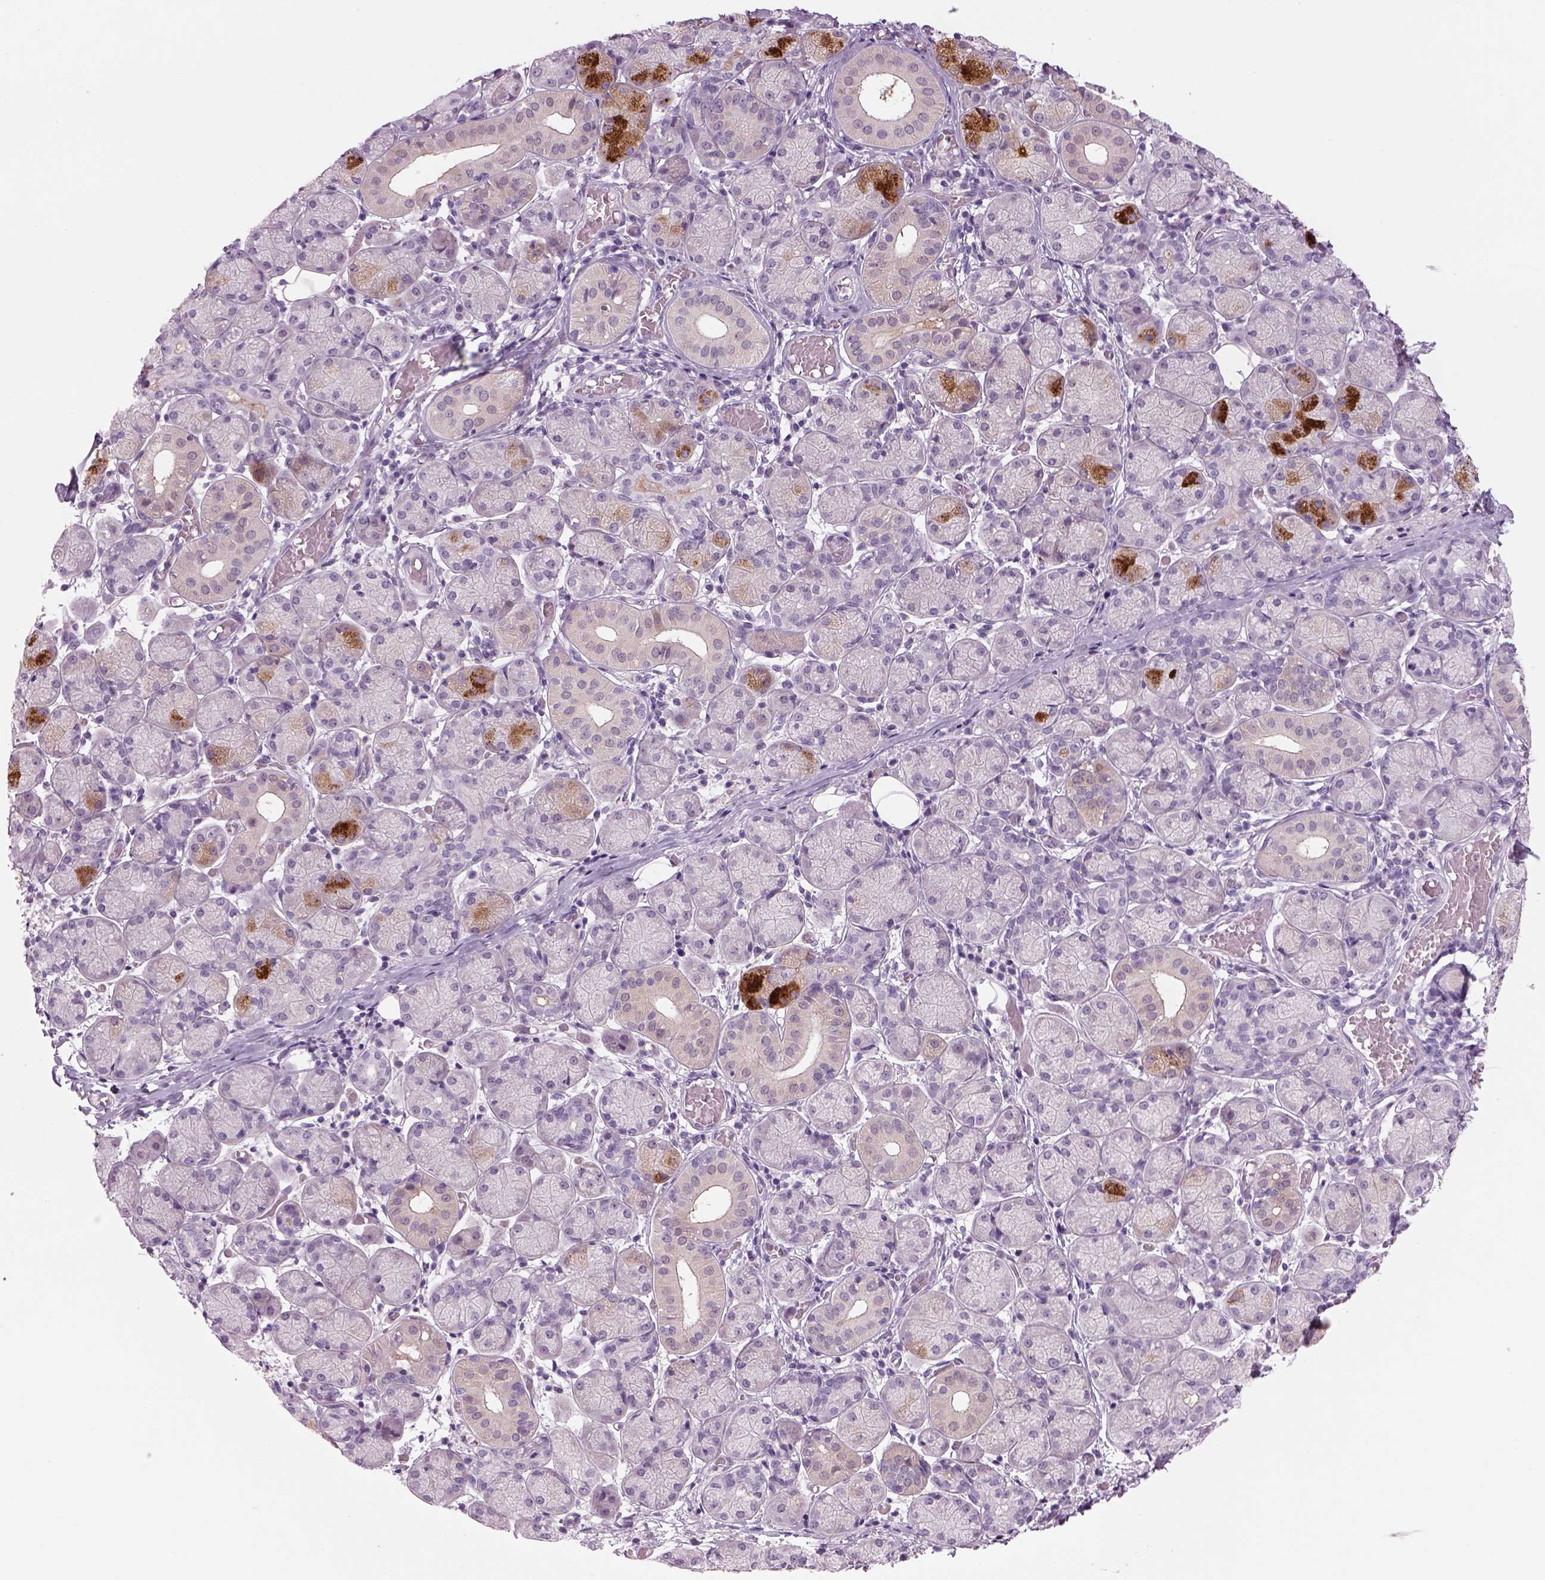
{"staining": {"intensity": "strong", "quantity": "<25%", "location": "cytoplasmic/membranous"}, "tissue": "salivary gland", "cell_type": "Glandular cells", "image_type": "normal", "snomed": [{"axis": "morphology", "description": "Normal tissue, NOS"}, {"axis": "topography", "description": "Salivary gland"}, {"axis": "topography", "description": "Peripheral nerve tissue"}], "caption": "Unremarkable salivary gland shows strong cytoplasmic/membranous expression in about <25% of glandular cells, visualized by immunohistochemistry. (DAB IHC, brown staining for protein, blue staining for nuclei).", "gene": "MDH1B", "patient": {"sex": "female", "age": 24}}